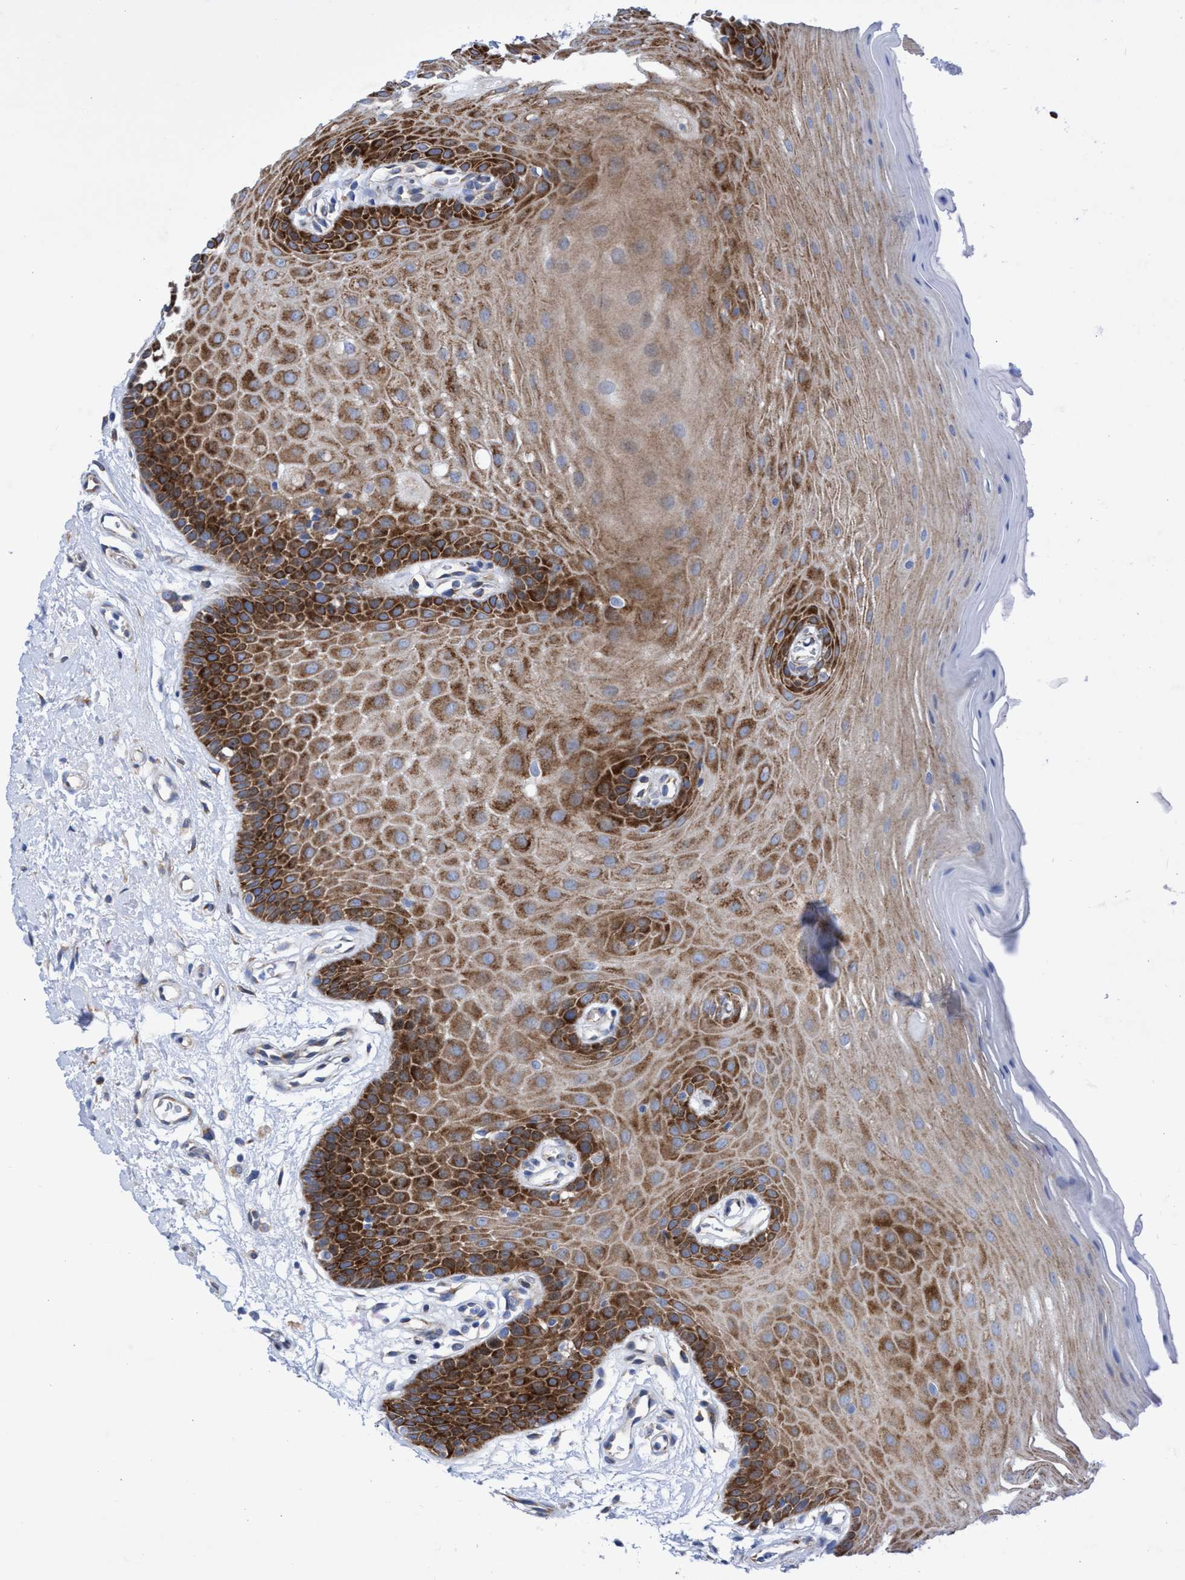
{"staining": {"intensity": "strong", "quantity": ">75%", "location": "cytoplasmic/membranous"}, "tissue": "oral mucosa", "cell_type": "Squamous epithelial cells", "image_type": "normal", "snomed": [{"axis": "morphology", "description": "Normal tissue, NOS"}, {"axis": "morphology", "description": "Squamous cell carcinoma, NOS"}, {"axis": "topography", "description": "Oral tissue"}, {"axis": "topography", "description": "Head-Neck"}], "caption": "DAB immunohistochemical staining of unremarkable human oral mucosa shows strong cytoplasmic/membranous protein expression in approximately >75% of squamous epithelial cells.", "gene": "R3HCC1", "patient": {"sex": "male", "age": 71}}